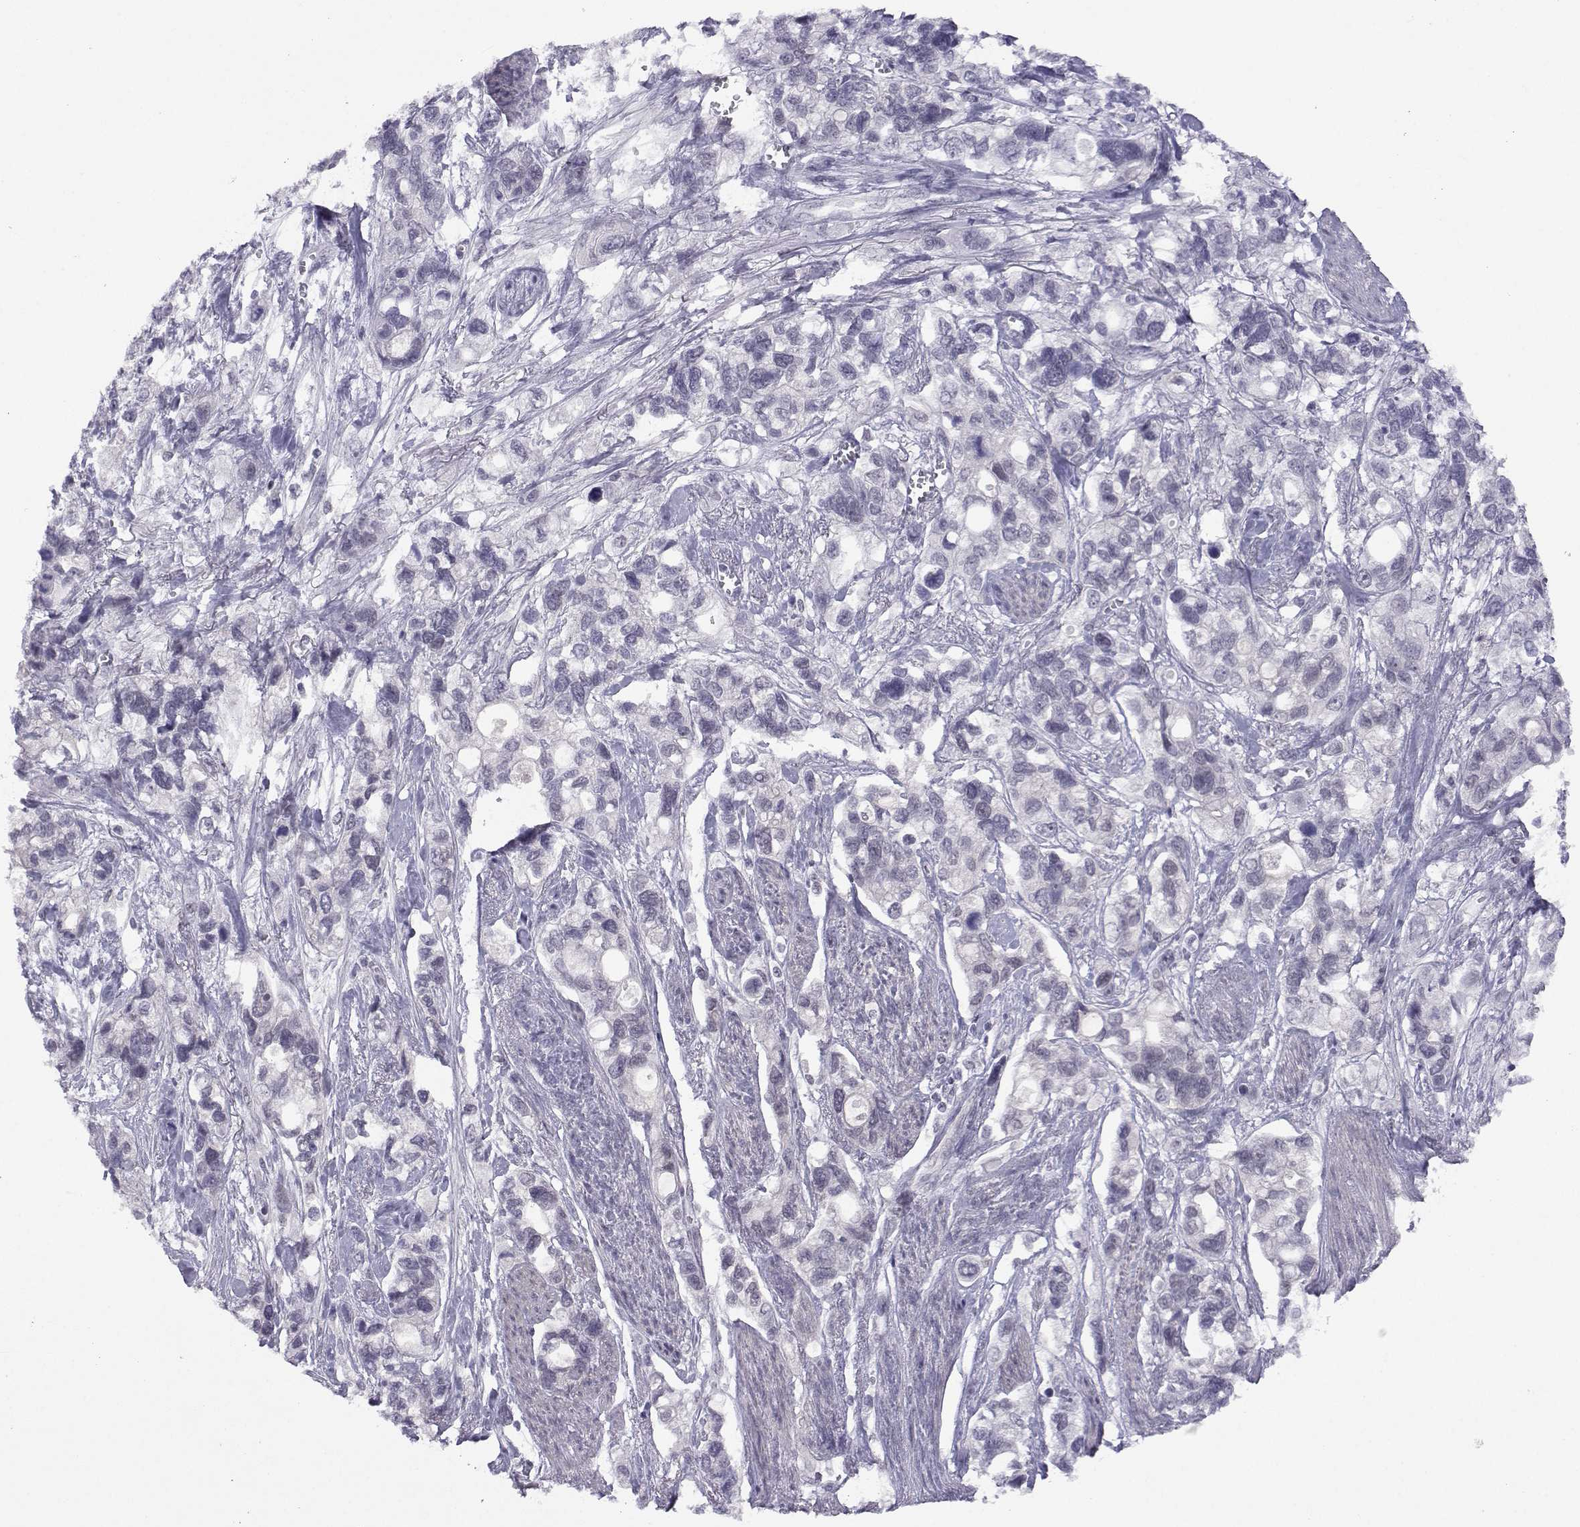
{"staining": {"intensity": "negative", "quantity": "none", "location": "none"}, "tissue": "stomach cancer", "cell_type": "Tumor cells", "image_type": "cancer", "snomed": [{"axis": "morphology", "description": "Adenocarcinoma, NOS"}, {"axis": "topography", "description": "Stomach, upper"}], "caption": "This histopathology image is of adenocarcinoma (stomach) stained with immunohistochemistry (IHC) to label a protein in brown with the nuclei are counter-stained blue. There is no expression in tumor cells. The staining was performed using DAB to visualize the protein expression in brown, while the nuclei were stained in blue with hematoxylin (Magnification: 20x).", "gene": "MED26", "patient": {"sex": "female", "age": 81}}